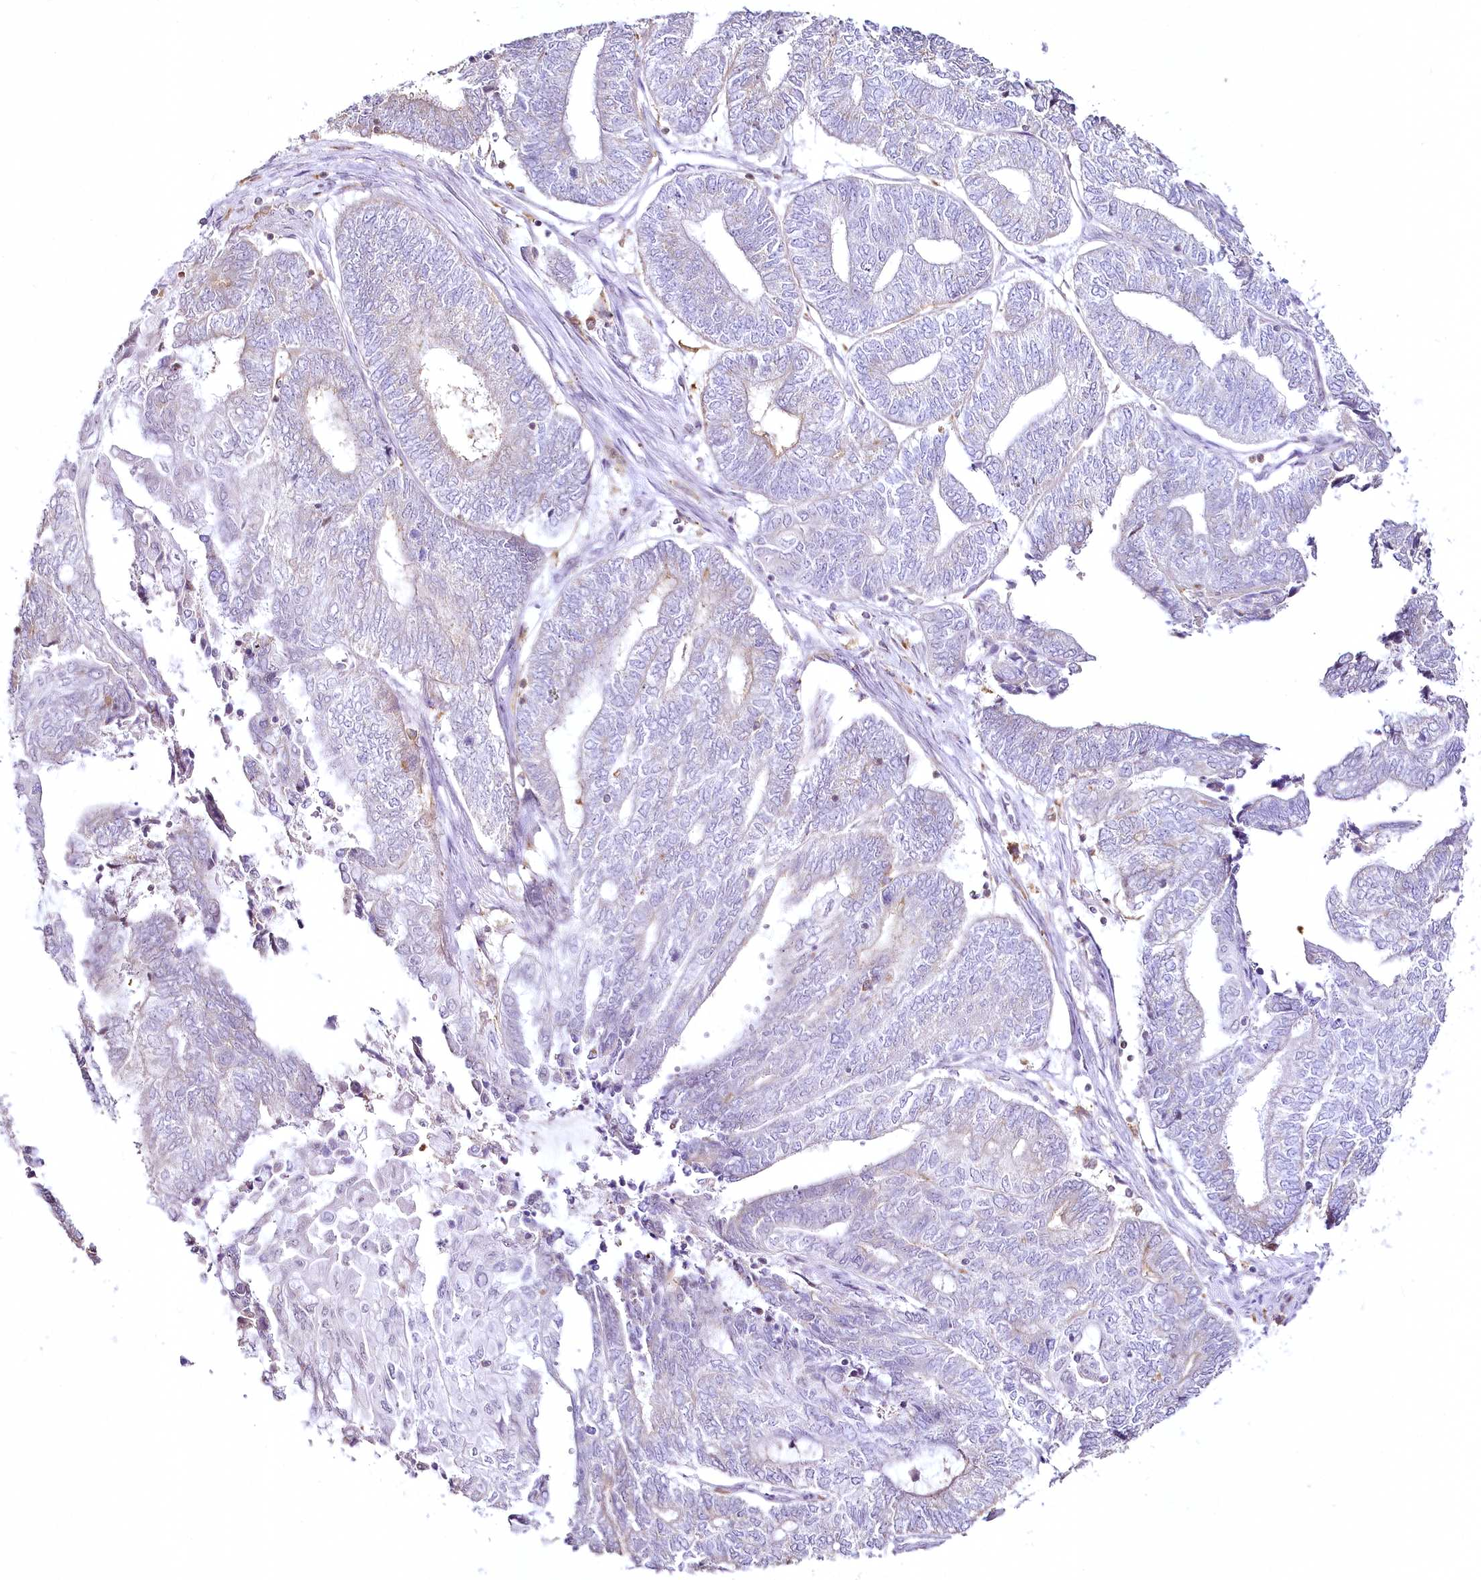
{"staining": {"intensity": "negative", "quantity": "none", "location": "none"}, "tissue": "endometrial cancer", "cell_type": "Tumor cells", "image_type": "cancer", "snomed": [{"axis": "morphology", "description": "Adenocarcinoma, NOS"}, {"axis": "topography", "description": "Uterus"}, {"axis": "topography", "description": "Endometrium"}], "caption": "High magnification brightfield microscopy of adenocarcinoma (endometrial) stained with DAB (3,3'-diaminobenzidine) (brown) and counterstained with hematoxylin (blue): tumor cells show no significant positivity.", "gene": "DOCK2", "patient": {"sex": "female", "age": 70}}